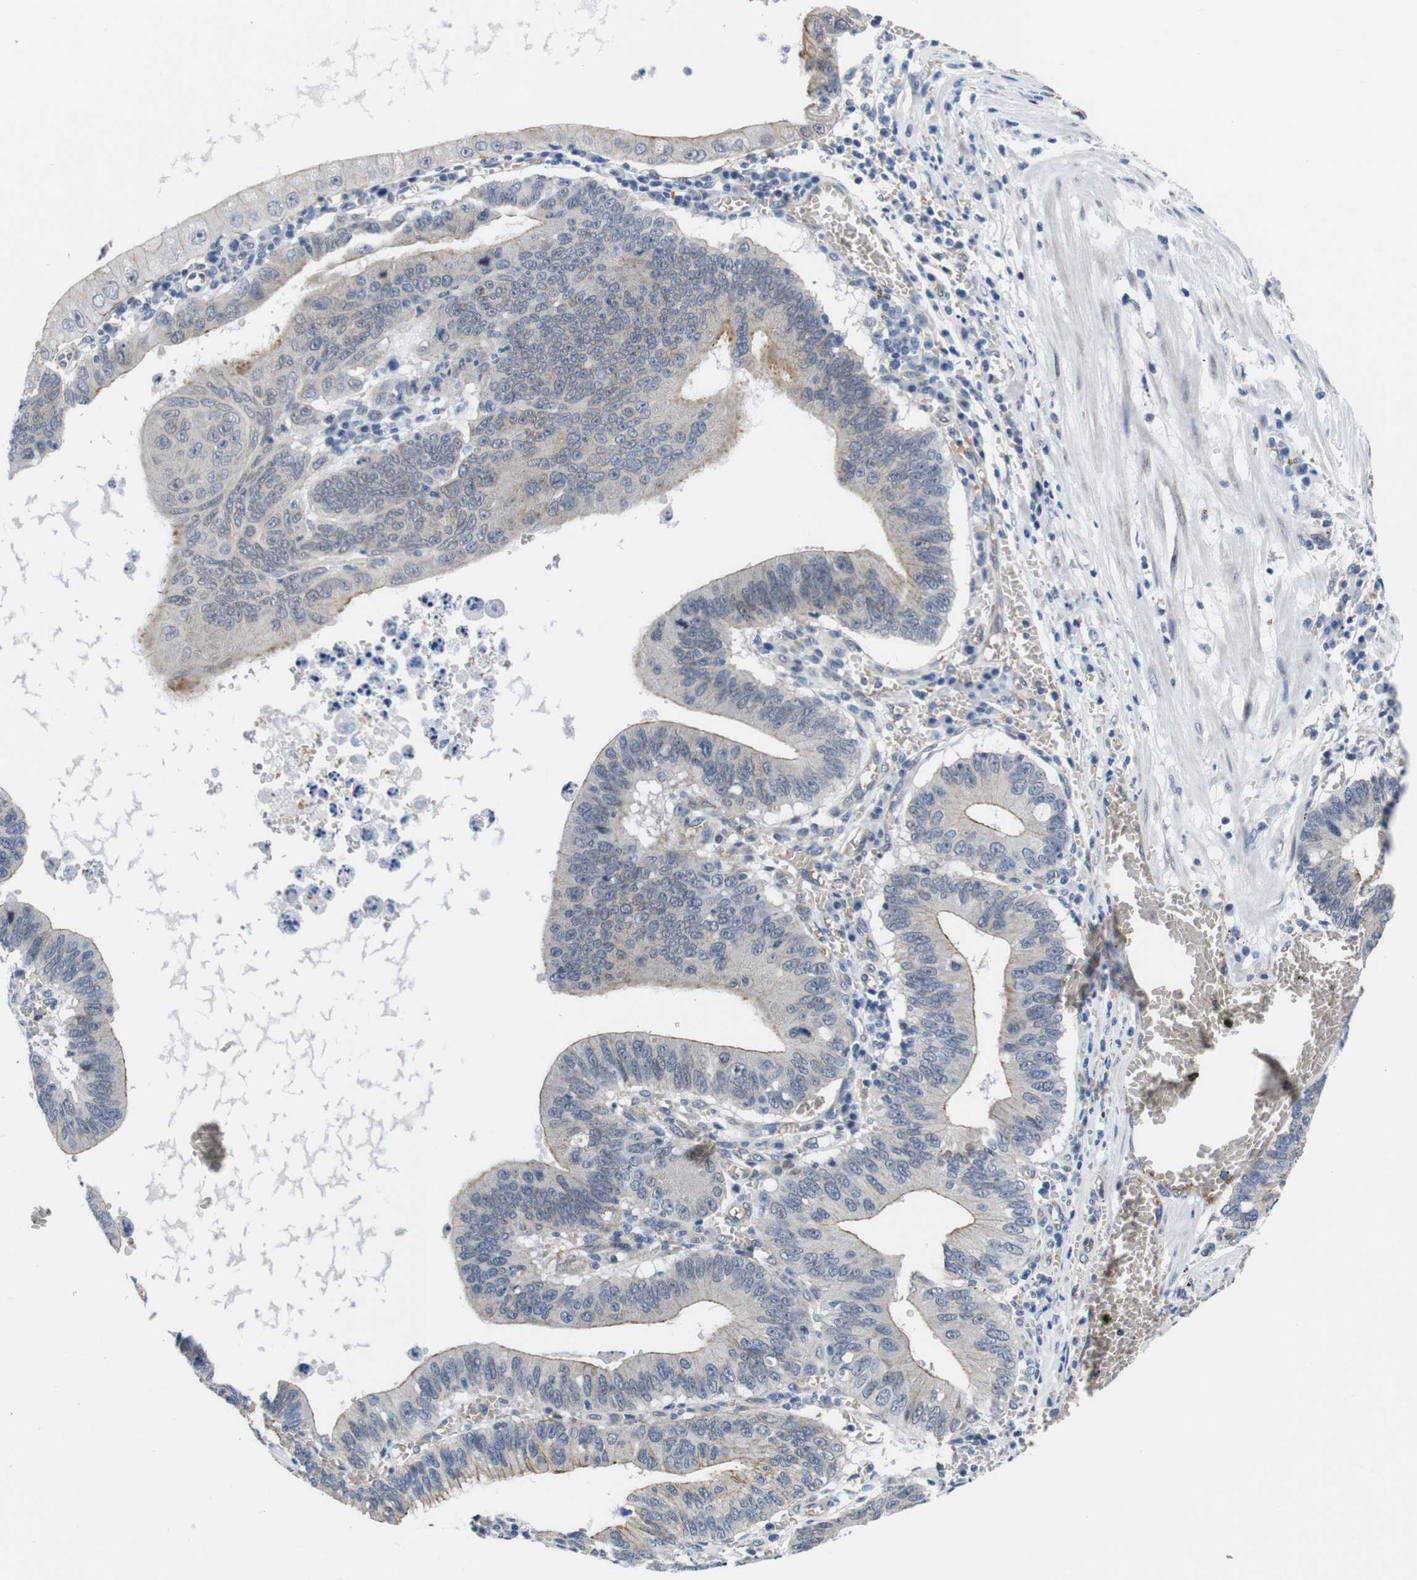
{"staining": {"intensity": "moderate", "quantity": "25%-75%", "location": "cytoplasmic/membranous"}, "tissue": "stomach cancer", "cell_type": "Tumor cells", "image_type": "cancer", "snomed": [{"axis": "morphology", "description": "Adenocarcinoma, NOS"}, {"axis": "topography", "description": "Stomach"}, {"axis": "topography", "description": "Gastric cardia"}], "caption": "Human stomach adenocarcinoma stained for a protein (brown) shows moderate cytoplasmic/membranous positive staining in approximately 25%-75% of tumor cells.", "gene": "SOCS3", "patient": {"sex": "male", "age": 59}}